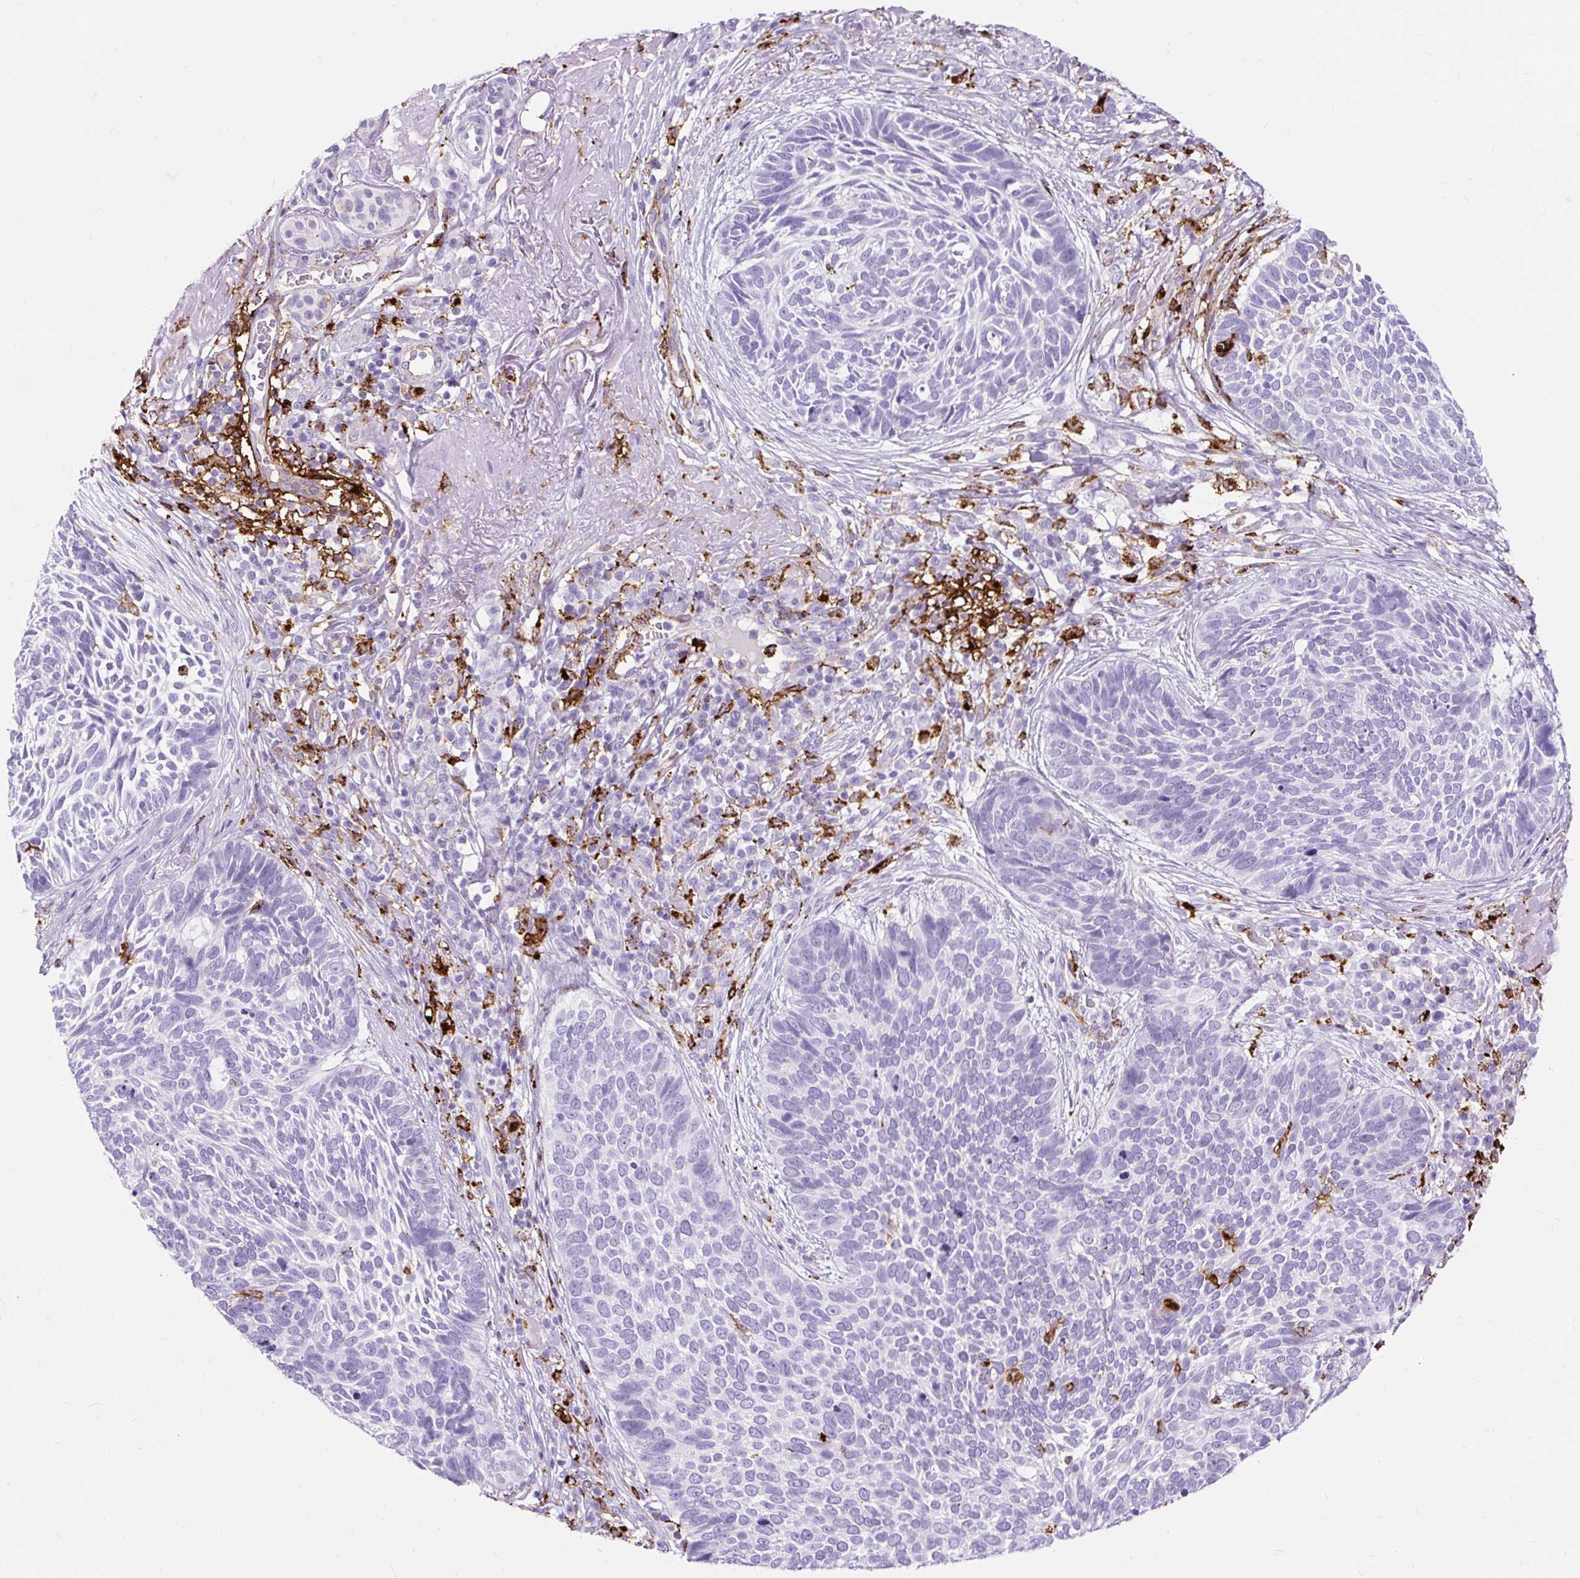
{"staining": {"intensity": "negative", "quantity": "none", "location": "none"}, "tissue": "skin cancer", "cell_type": "Tumor cells", "image_type": "cancer", "snomed": [{"axis": "morphology", "description": "Basal cell carcinoma"}, {"axis": "topography", "description": "Skin"}, {"axis": "topography", "description": "Skin of face"}], "caption": "Histopathology image shows no protein positivity in tumor cells of skin cancer tissue. (DAB (3,3'-diaminobenzidine) immunohistochemistry (IHC), high magnification).", "gene": "HLA-DRA", "patient": {"sex": "female", "age": 95}}